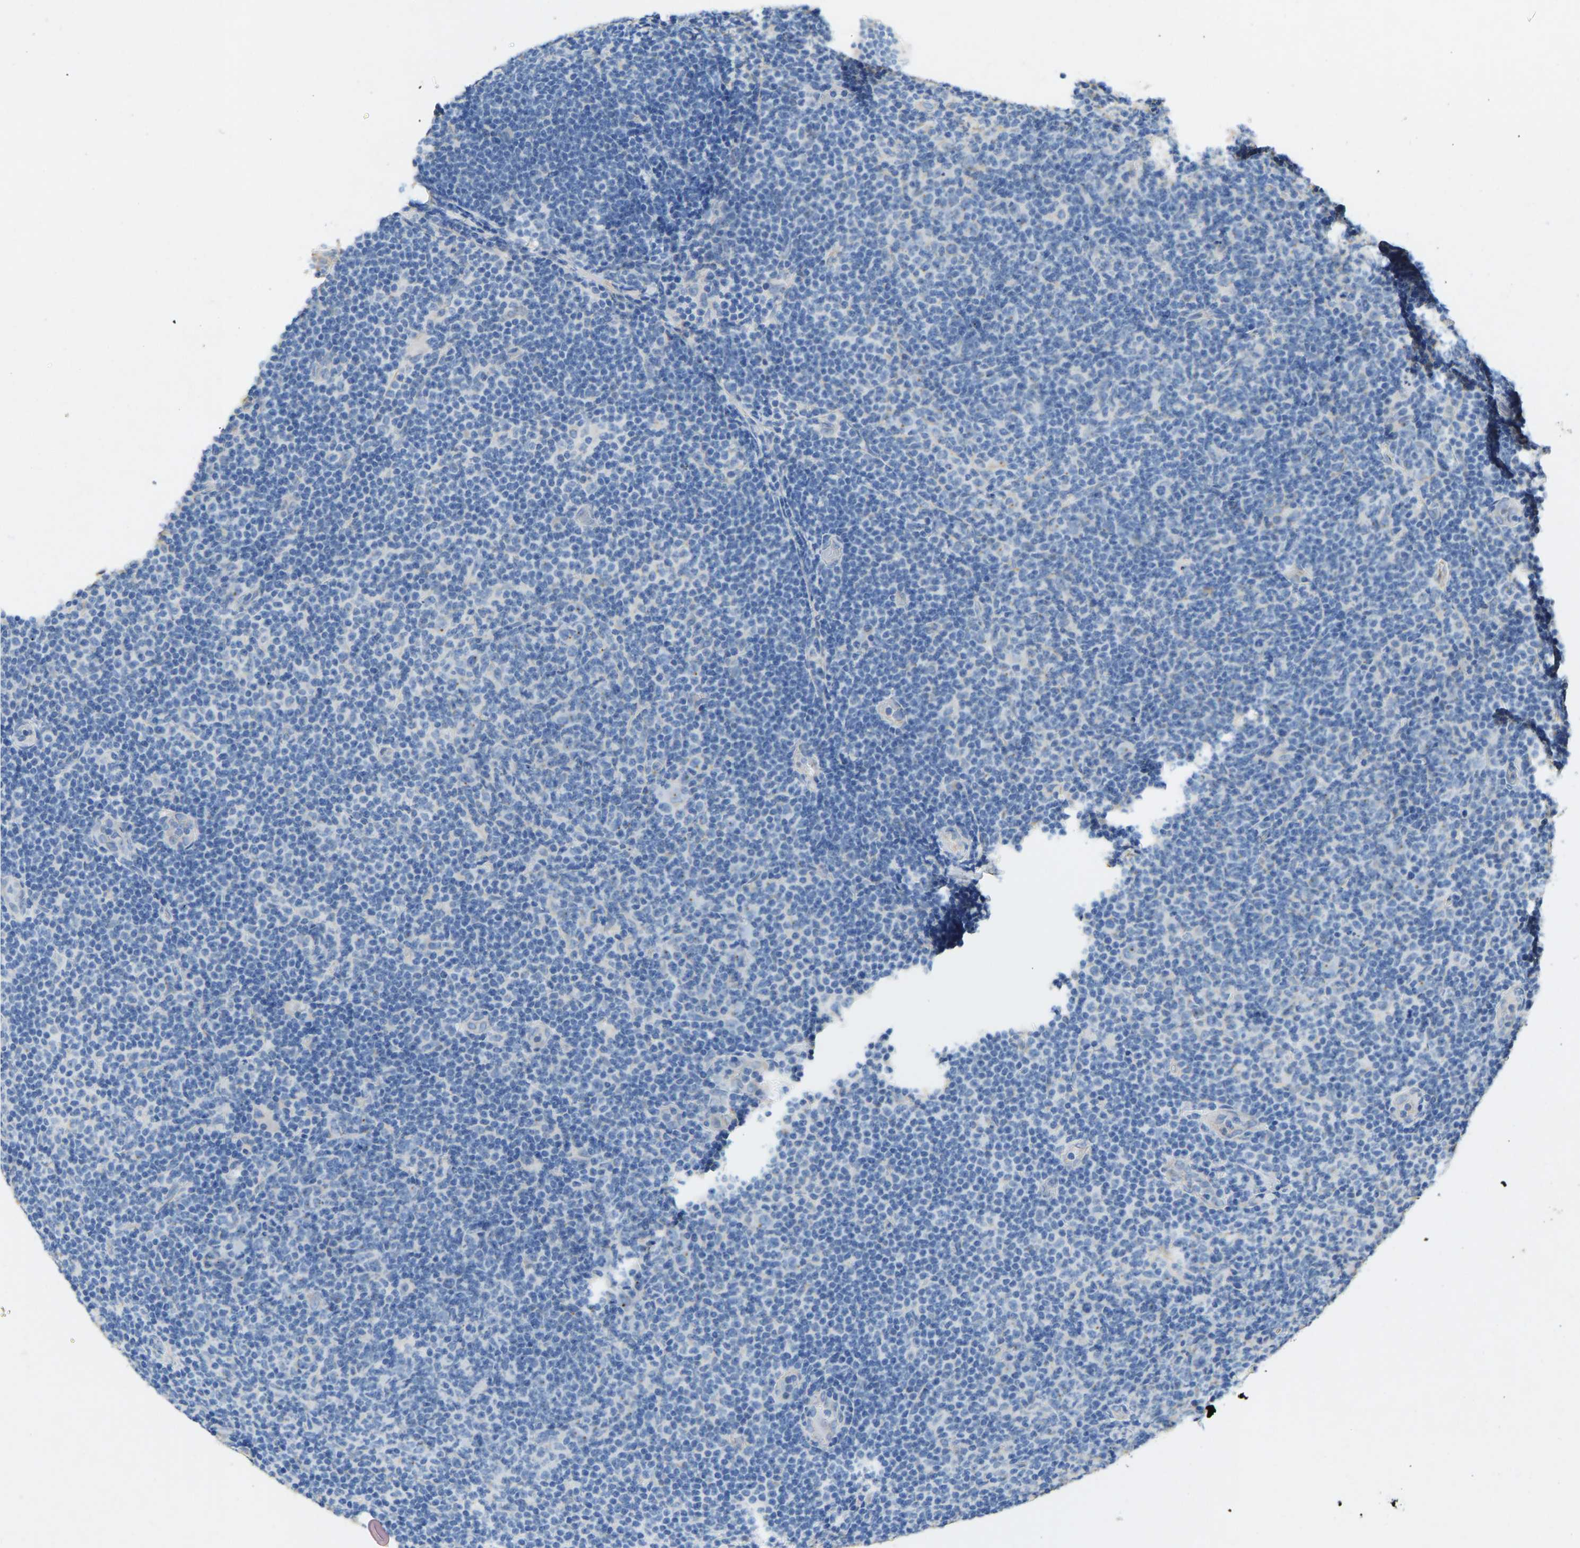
{"staining": {"intensity": "negative", "quantity": "none", "location": "none"}, "tissue": "lymphoma", "cell_type": "Tumor cells", "image_type": "cancer", "snomed": [{"axis": "morphology", "description": "Malignant lymphoma, non-Hodgkin's type, Low grade"}, {"axis": "topography", "description": "Lymph node"}], "caption": "Tumor cells show no significant protein expression in lymphoma. (Immunohistochemistry, brightfield microscopy, high magnification).", "gene": "TECTA", "patient": {"sex": "male", "age": 83}}